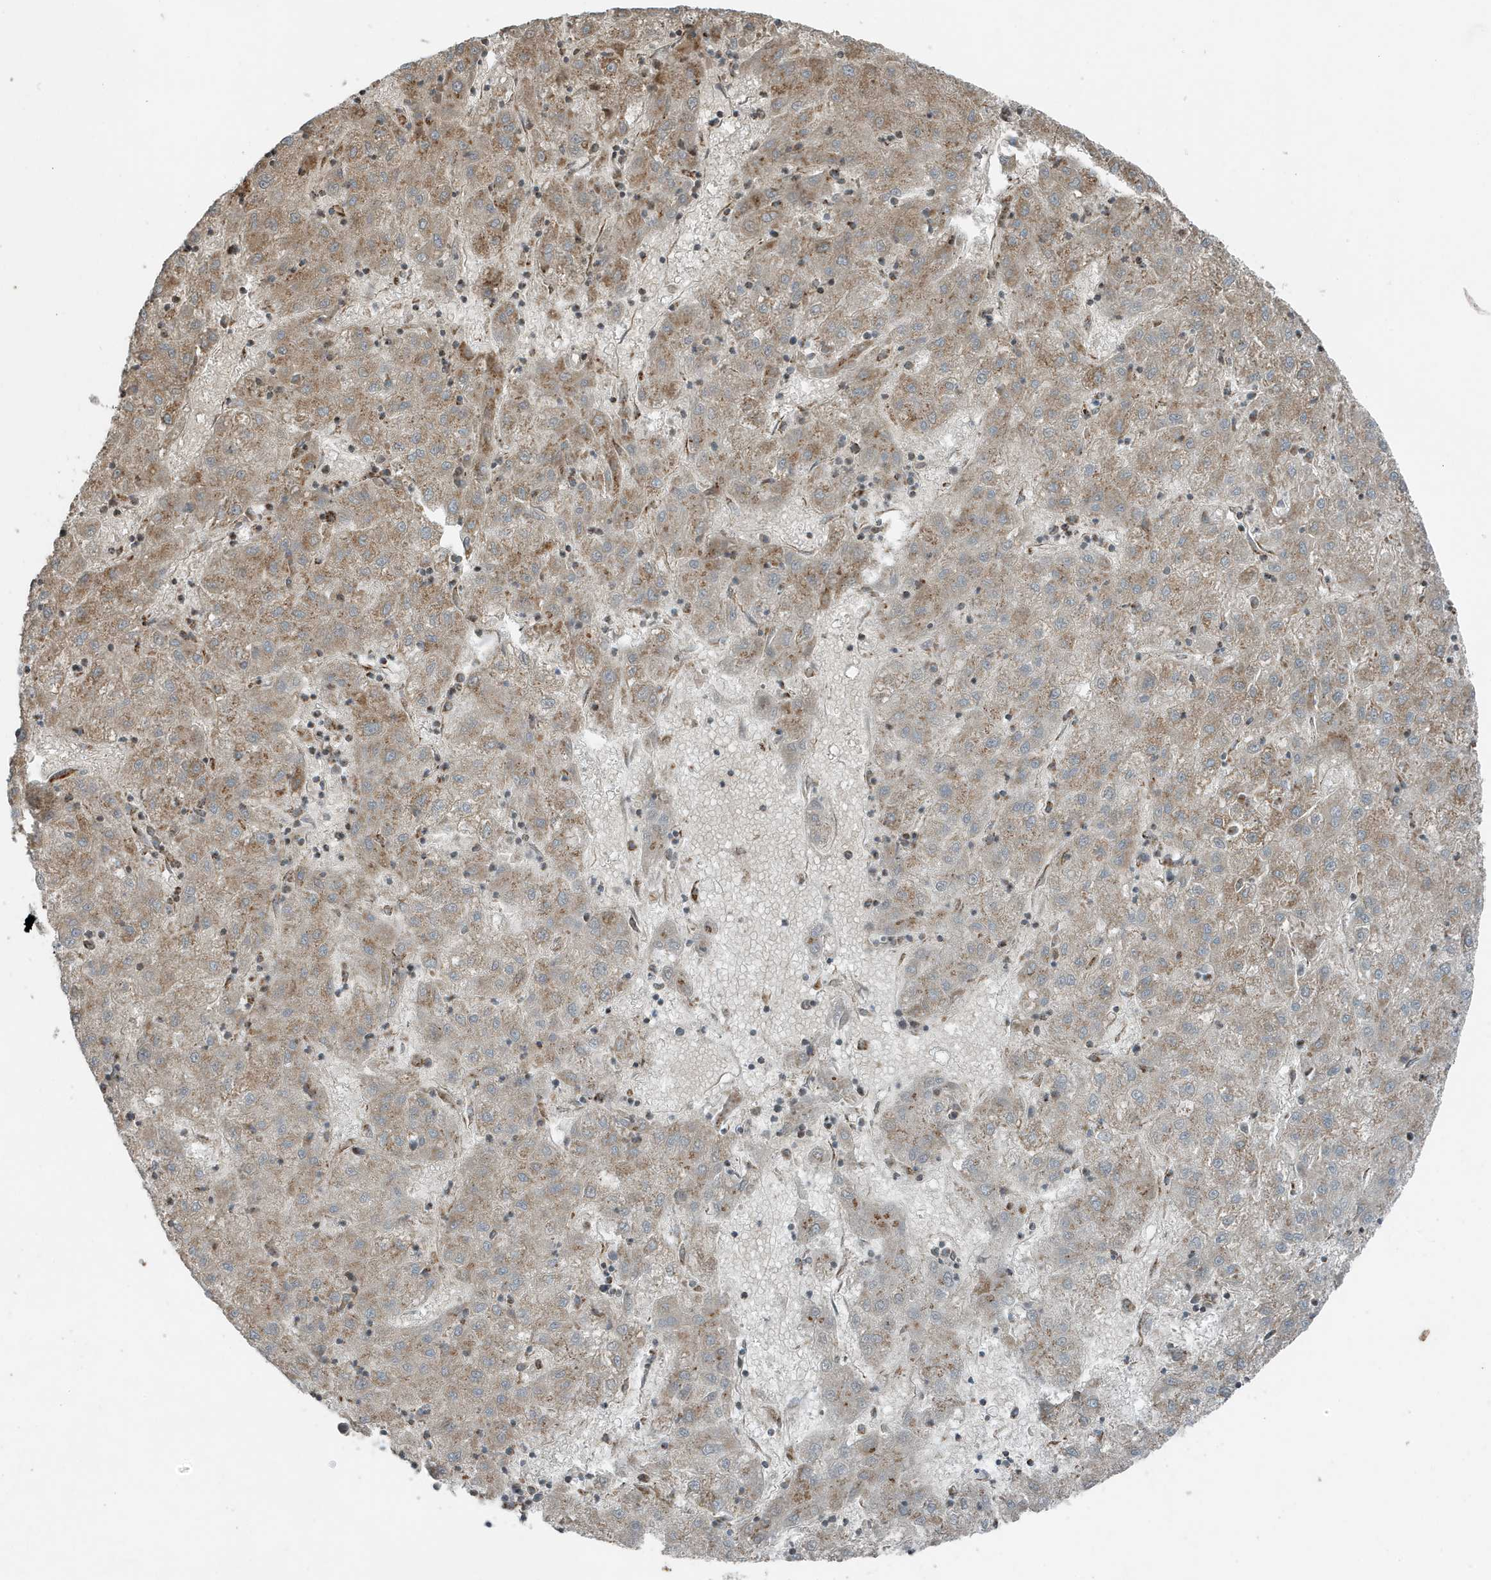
{"staining": {"intensity": "moderate", "quantity": ">75%", "location": "cytoplasmic/membranous"}, "tissue": "liver cancer", "cell_type": "Tumor cells", "image_type": "cancer", "snomed": [{"axis": "morphology", "description": "Carcinoma, Hepatocellular, NOS"}, {"axis": "topography", "description": "Liver"}], "caption": "Protein expression analysis of liver cancer displays moderate cytoplasmic/membranous staining in about >75% of tumor cells.", "gene": "GOLGA4", "patient": {"sex": "male", "age": 72}}